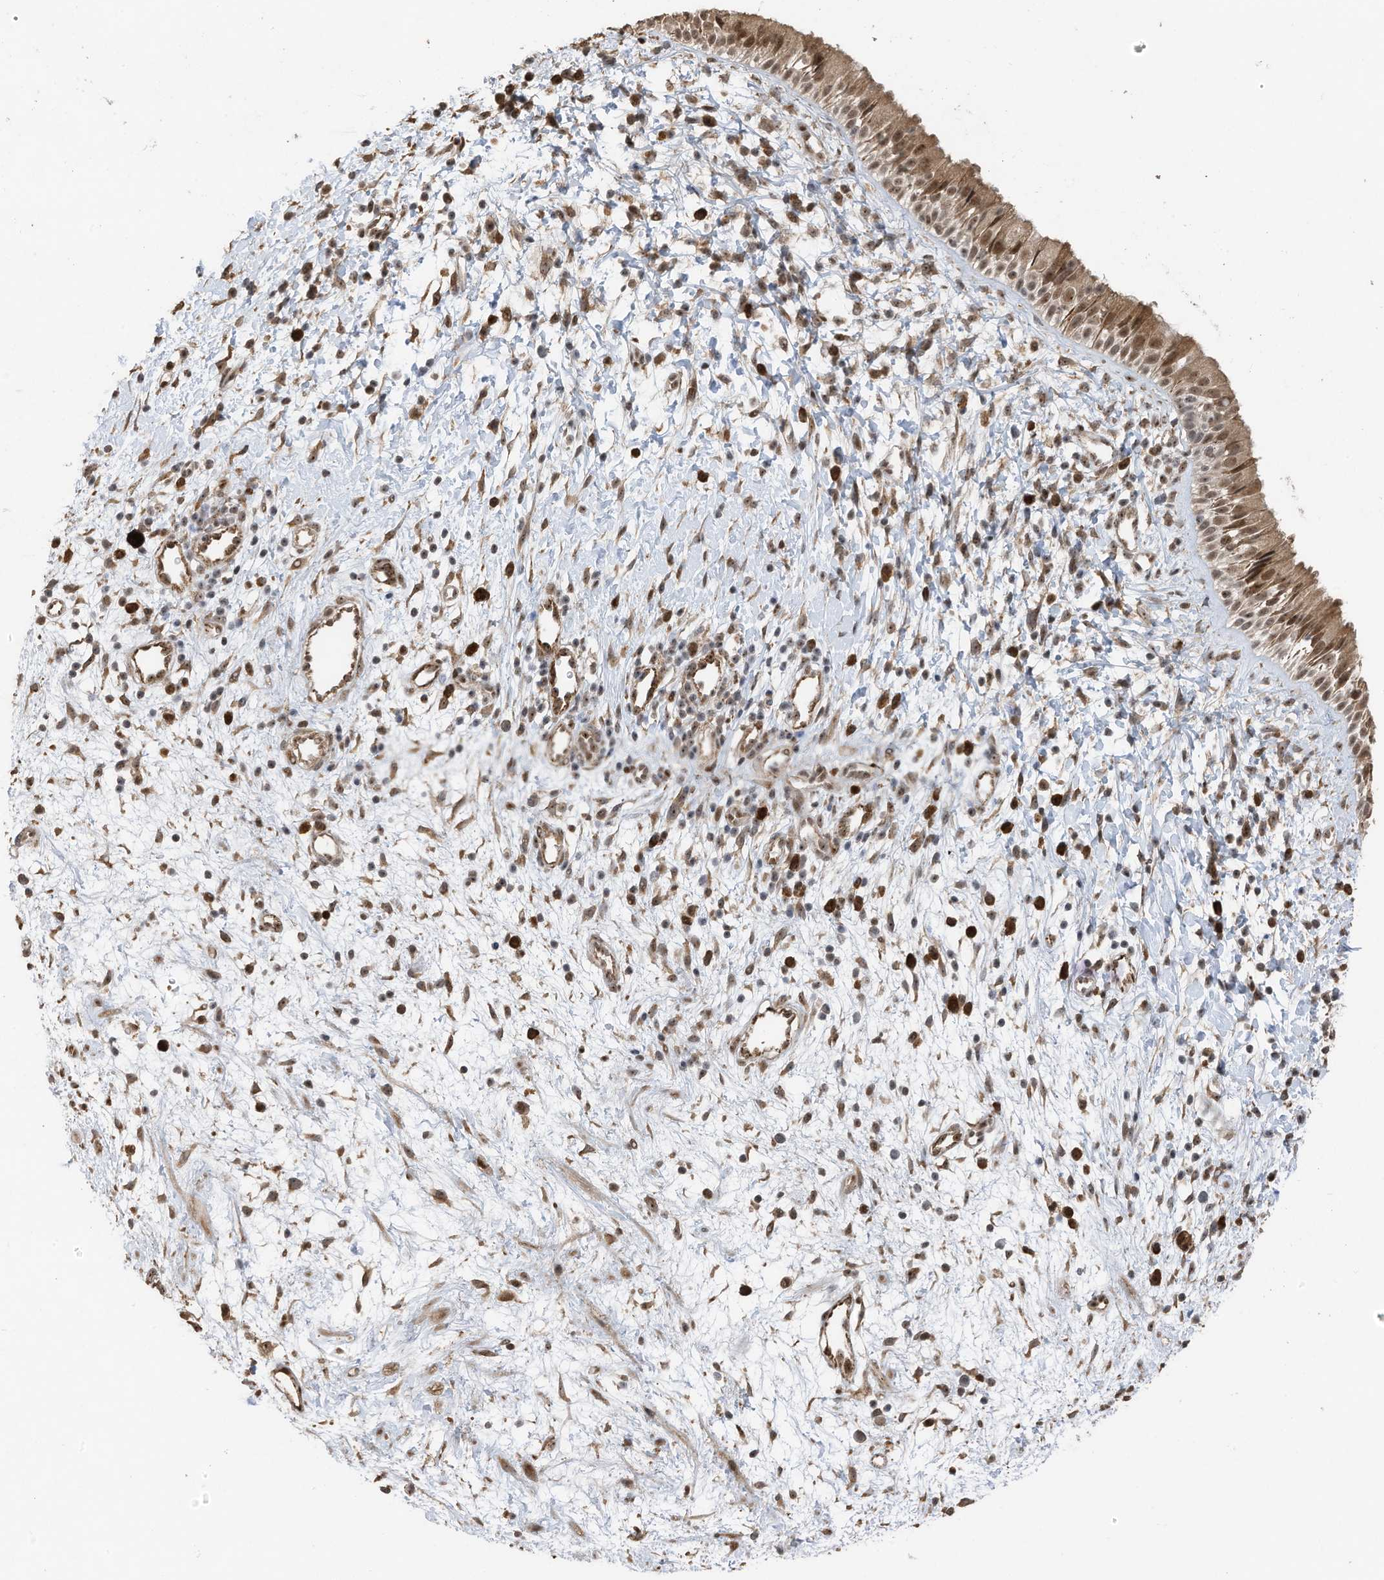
{"staining": {"intensity": "moderate", "quantity": ">75%", "location": "cytoplasmic/membranous,nuclear"}, "tissue": "nasopharynx", "cell_type": "Respiratory epithelial cells", "image_type": "normal", "snomed": [{"axis": "morphology", "description": "Normal tissue, NOS"}, {"axis": "topography", "description": "Nasopharynx"}], "caption": "Protein analysis of benign nasopharynx reveals moderate cytoplasmic/membranous,nuclear expression in about >75% of respiratory epithelial cells.", "gene": "ERLEC1", "patient": {"sex": "male", "age": 22}}